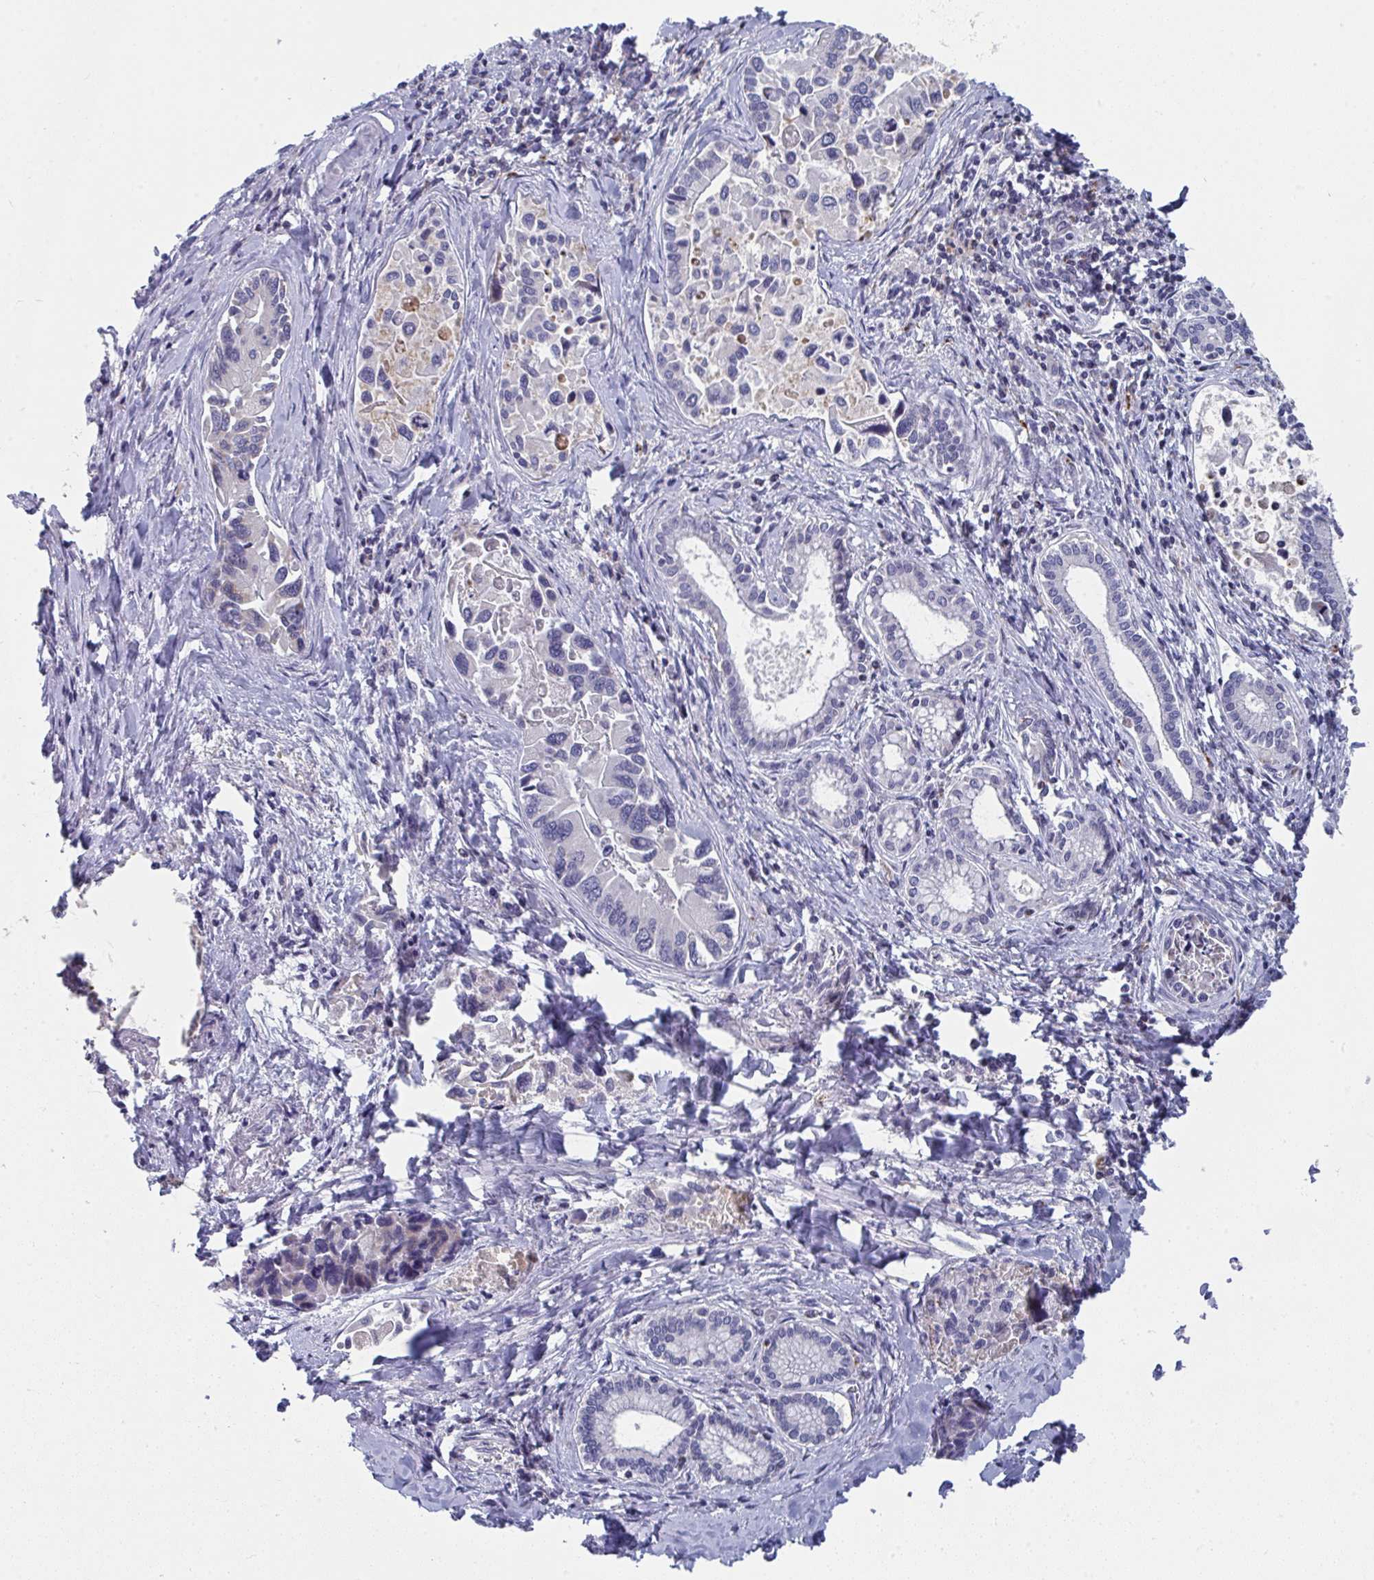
{"staining": {"intensity": "negative", "quantity": "none", "location": "none"}, "tissue": "liver cancer", "cell_type": "Tumor cells", "image_type": "cancer", "snomed": [{"axis": "morphology", "description": "Cholangiocarcinoma"}, {"axis": "topography", "description": "Liver"}], "caption": "DAB (3,3'-diaminobenzidine) immunohistochemical staining of liver cholangiocarcinoma displays no significant positivity in tumor cells.", "gene": "AOC2", "patient": {"sex": "male", "age": 66}}